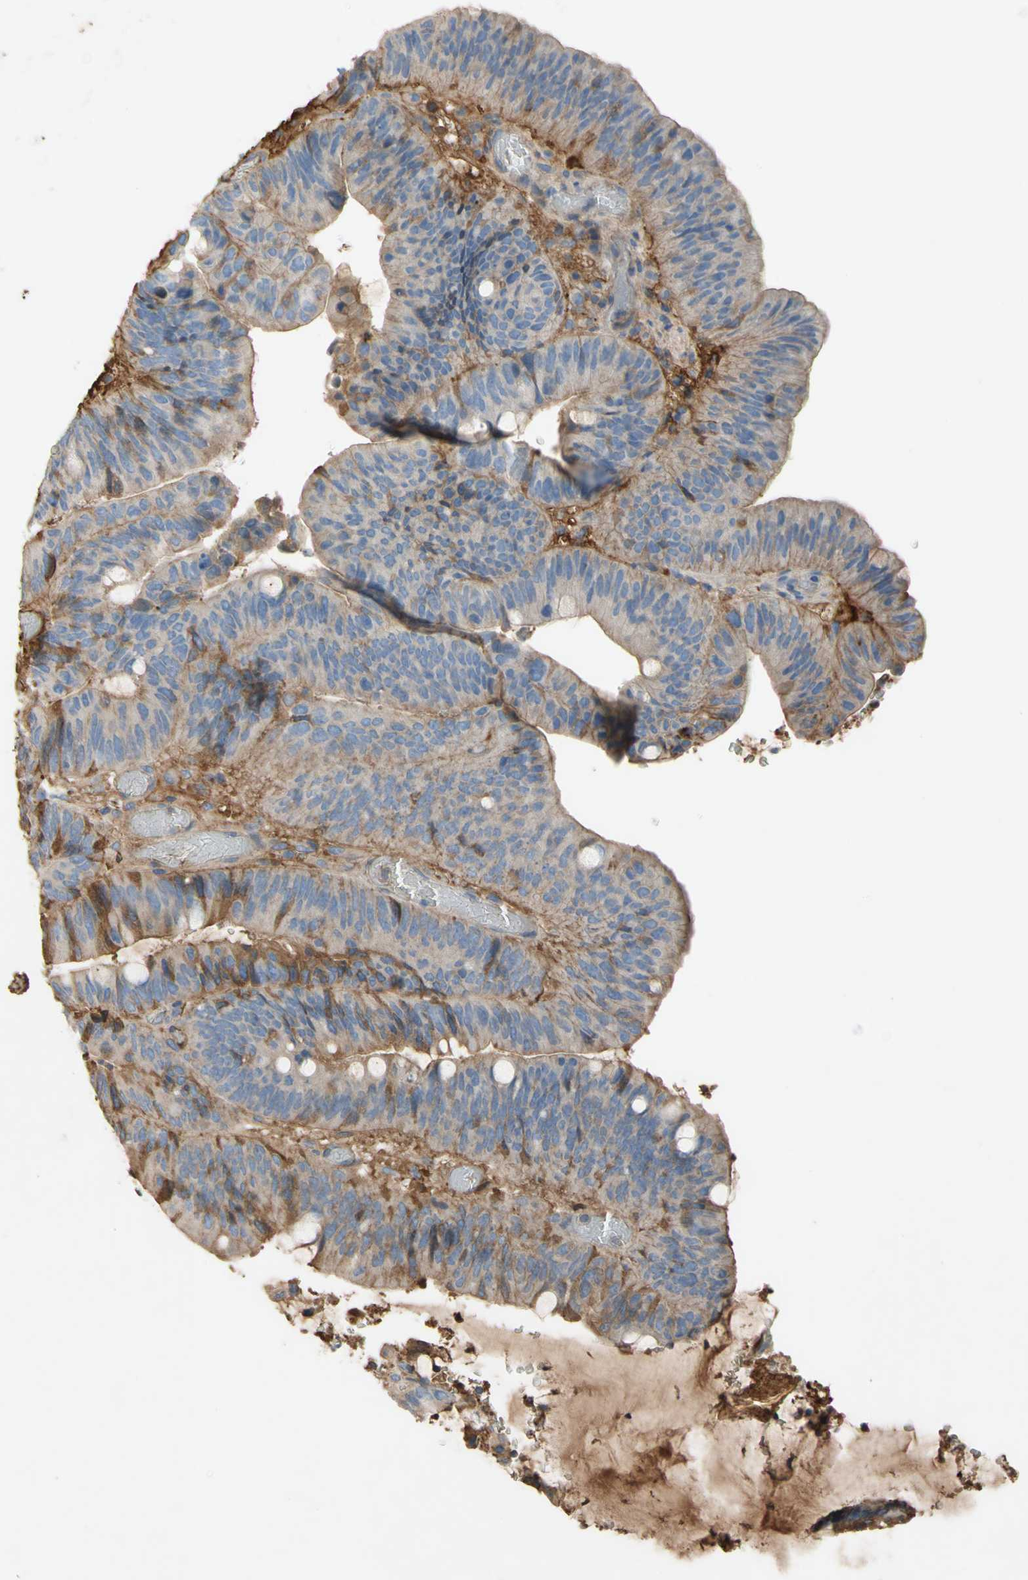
{"staining": {"intensity": "weak", "quantity": ">75%", "location": "cytoplasmic/membranous"}, "tissue": "colorectal cancer", "cell_type": "Tumor cells", "image_type": "cancer", "snomed": [{"axis": "morphology", "description": "Normal tissue, NOS"}, {"axis": "morphology", "description": "Adenocarcinoma, NOS"}, {"axis": "topography", "description": "Rectum"}, {"axis": "topography", "description": "Peripheral nerve tissue"}], "caption": "Colorectal cancer stained for a protein (brown) shows weak cytoplasmic/membranous positive expression in approximately >75% of tumor cells.", "gene": "TIMP2", "patient": {"sex": "male", "age": 92}}